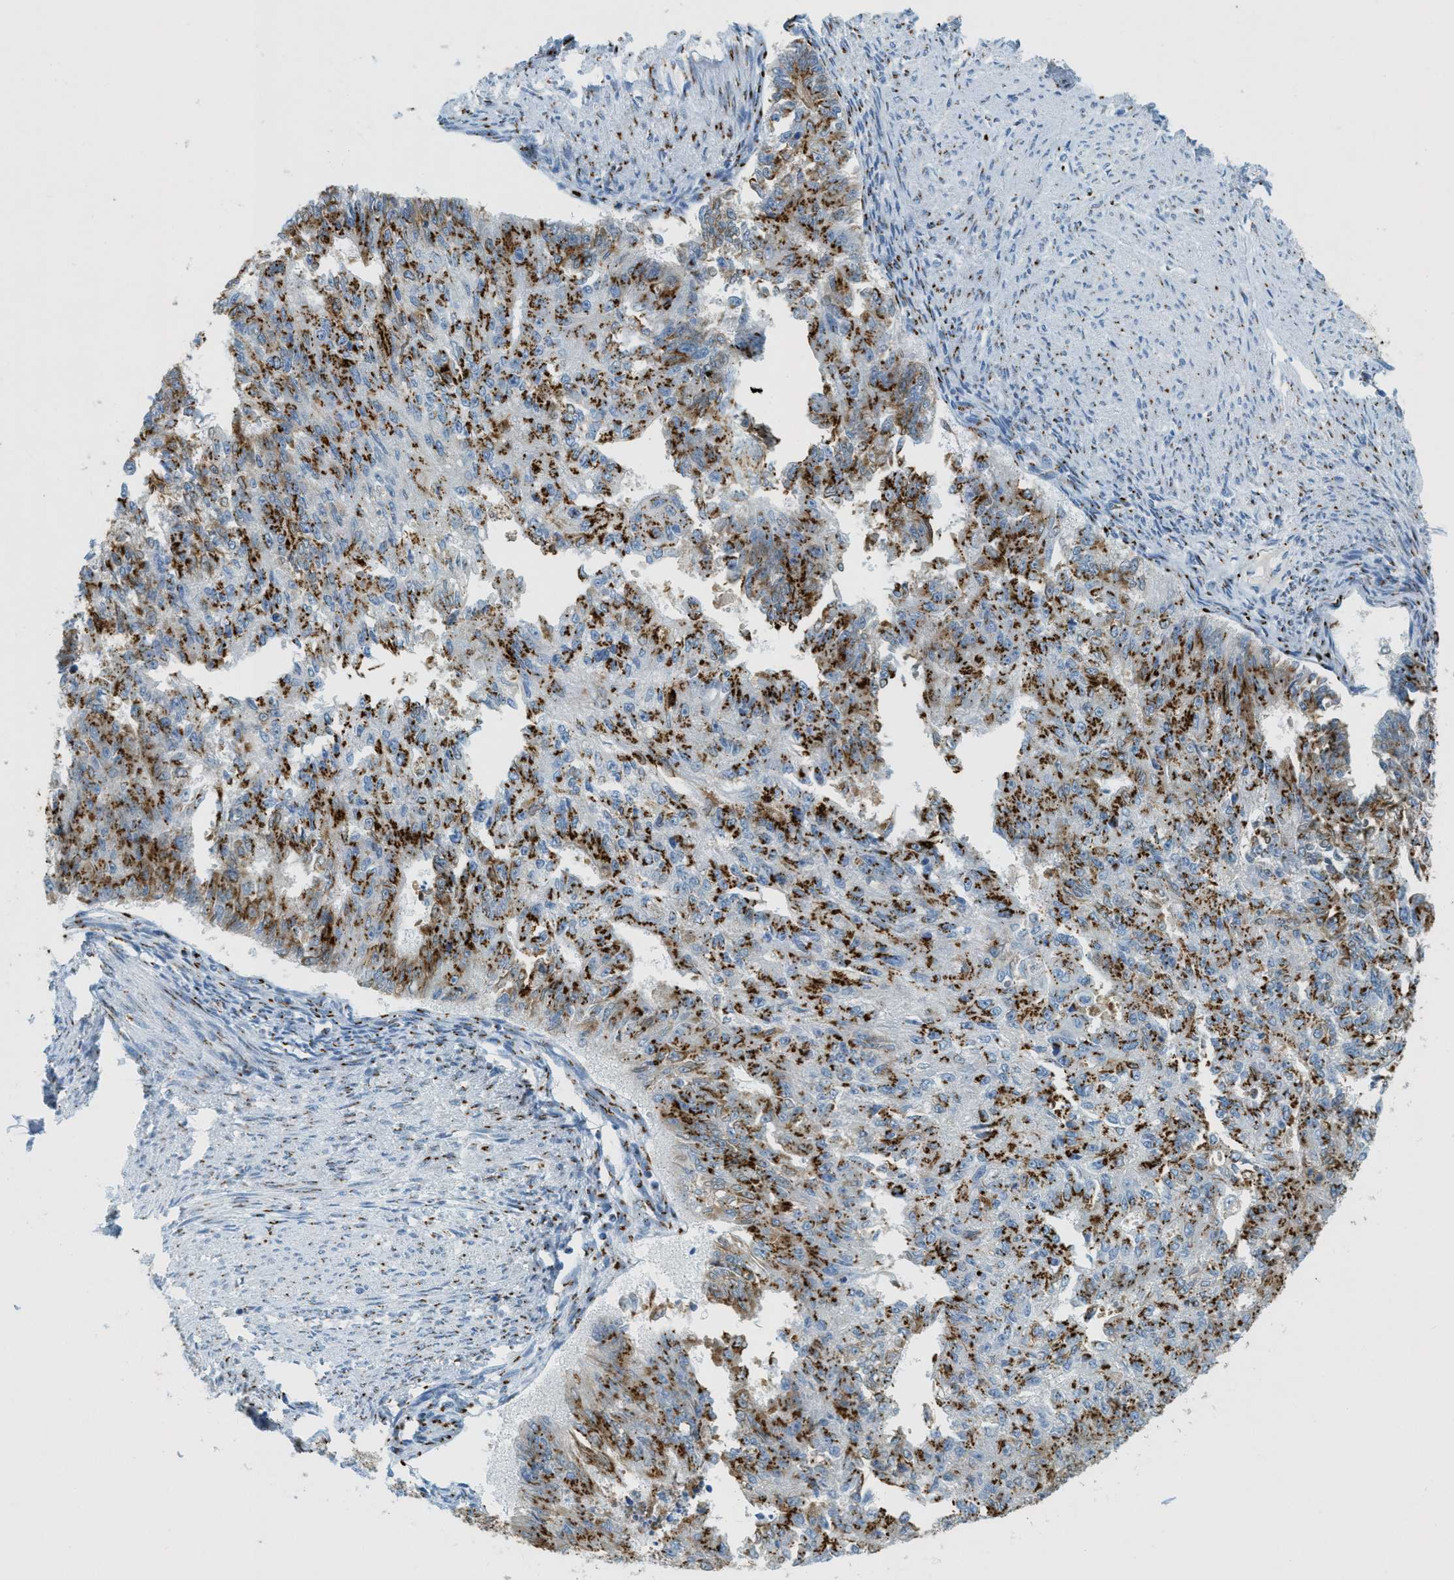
{"staining": {"intensity": "strong", "quantity": "25%-75%", "location": "cytoplasmic/membranous"}, "tissue": "endometrial cancer", "cell_type": "Tumor cells", "image_type": "cancer", "snomed": [{"axis": "morphology", "description": "Adenocarcinoma, NOS"}, {"axis": "topography", "description": "Endometrium"}], "caption": "IHC of adenocarcinoma (endometrial) reveals high levels of strong cytoplasmic/membranous positivity in about 25%-75% of tumor cells. (DAB (3,3'-diaminobenzidine) = brown stain, brightfield microscopy at high magnification).", "gene": "ENTPD4", "patient": {"sex": "female", "age": 32}}